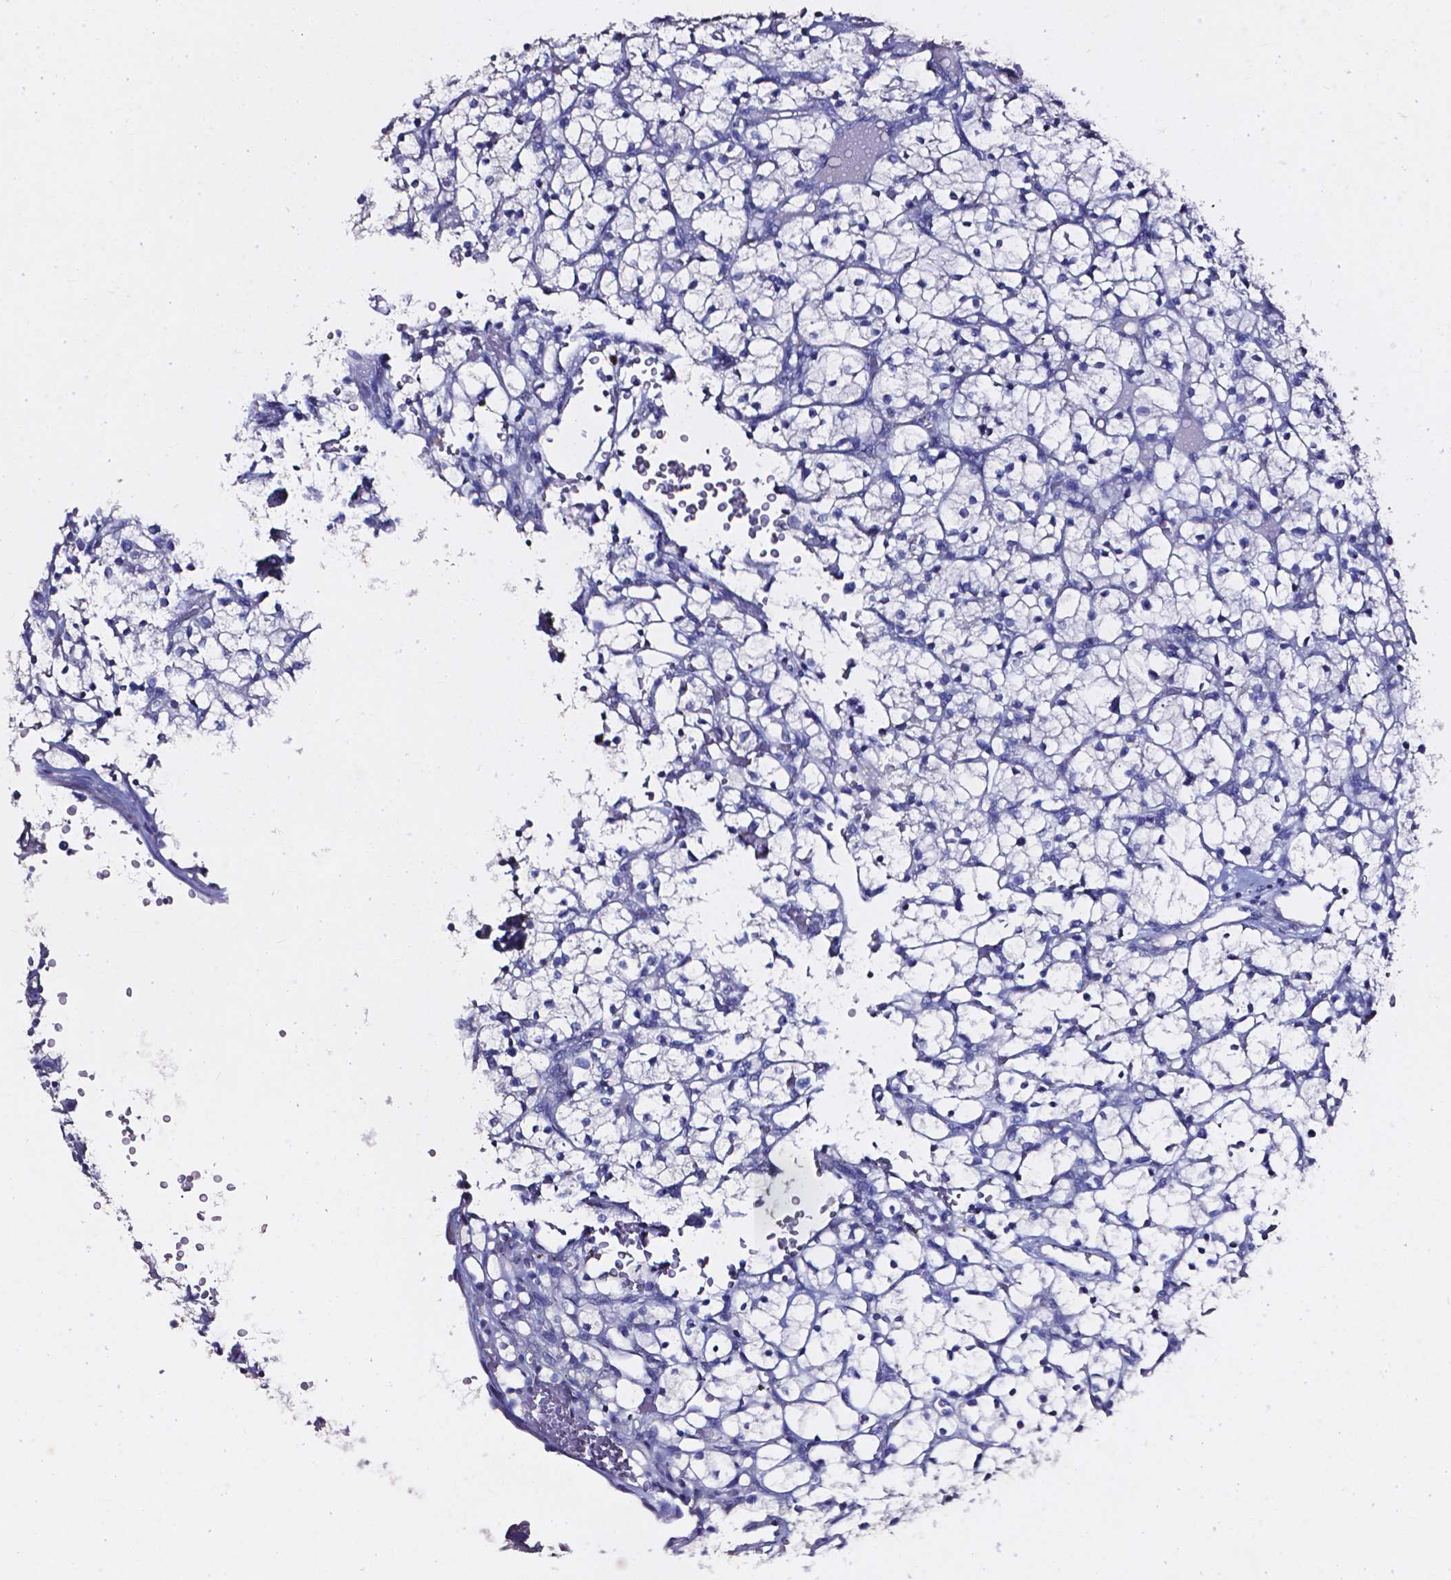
{"staining": {"intensity": "negative", "quantity": "none", "location": "none"}, "tissue": "renal cancer", "cell_type": "Tumor cells", "image_type": "cancer", "snomed": [{"axis": "morphology", "description": "Adenocarcinoma, NOS"}, {"axis": "topography", "description": "Kidney"}], "caption": "A high-resolution histopathology image shows IHC staining of renal cancer, which demonstrates no significant expression in tumor cells.", "gene": "AKR1B10", "patient": {"sex": "female", "age": 64}}